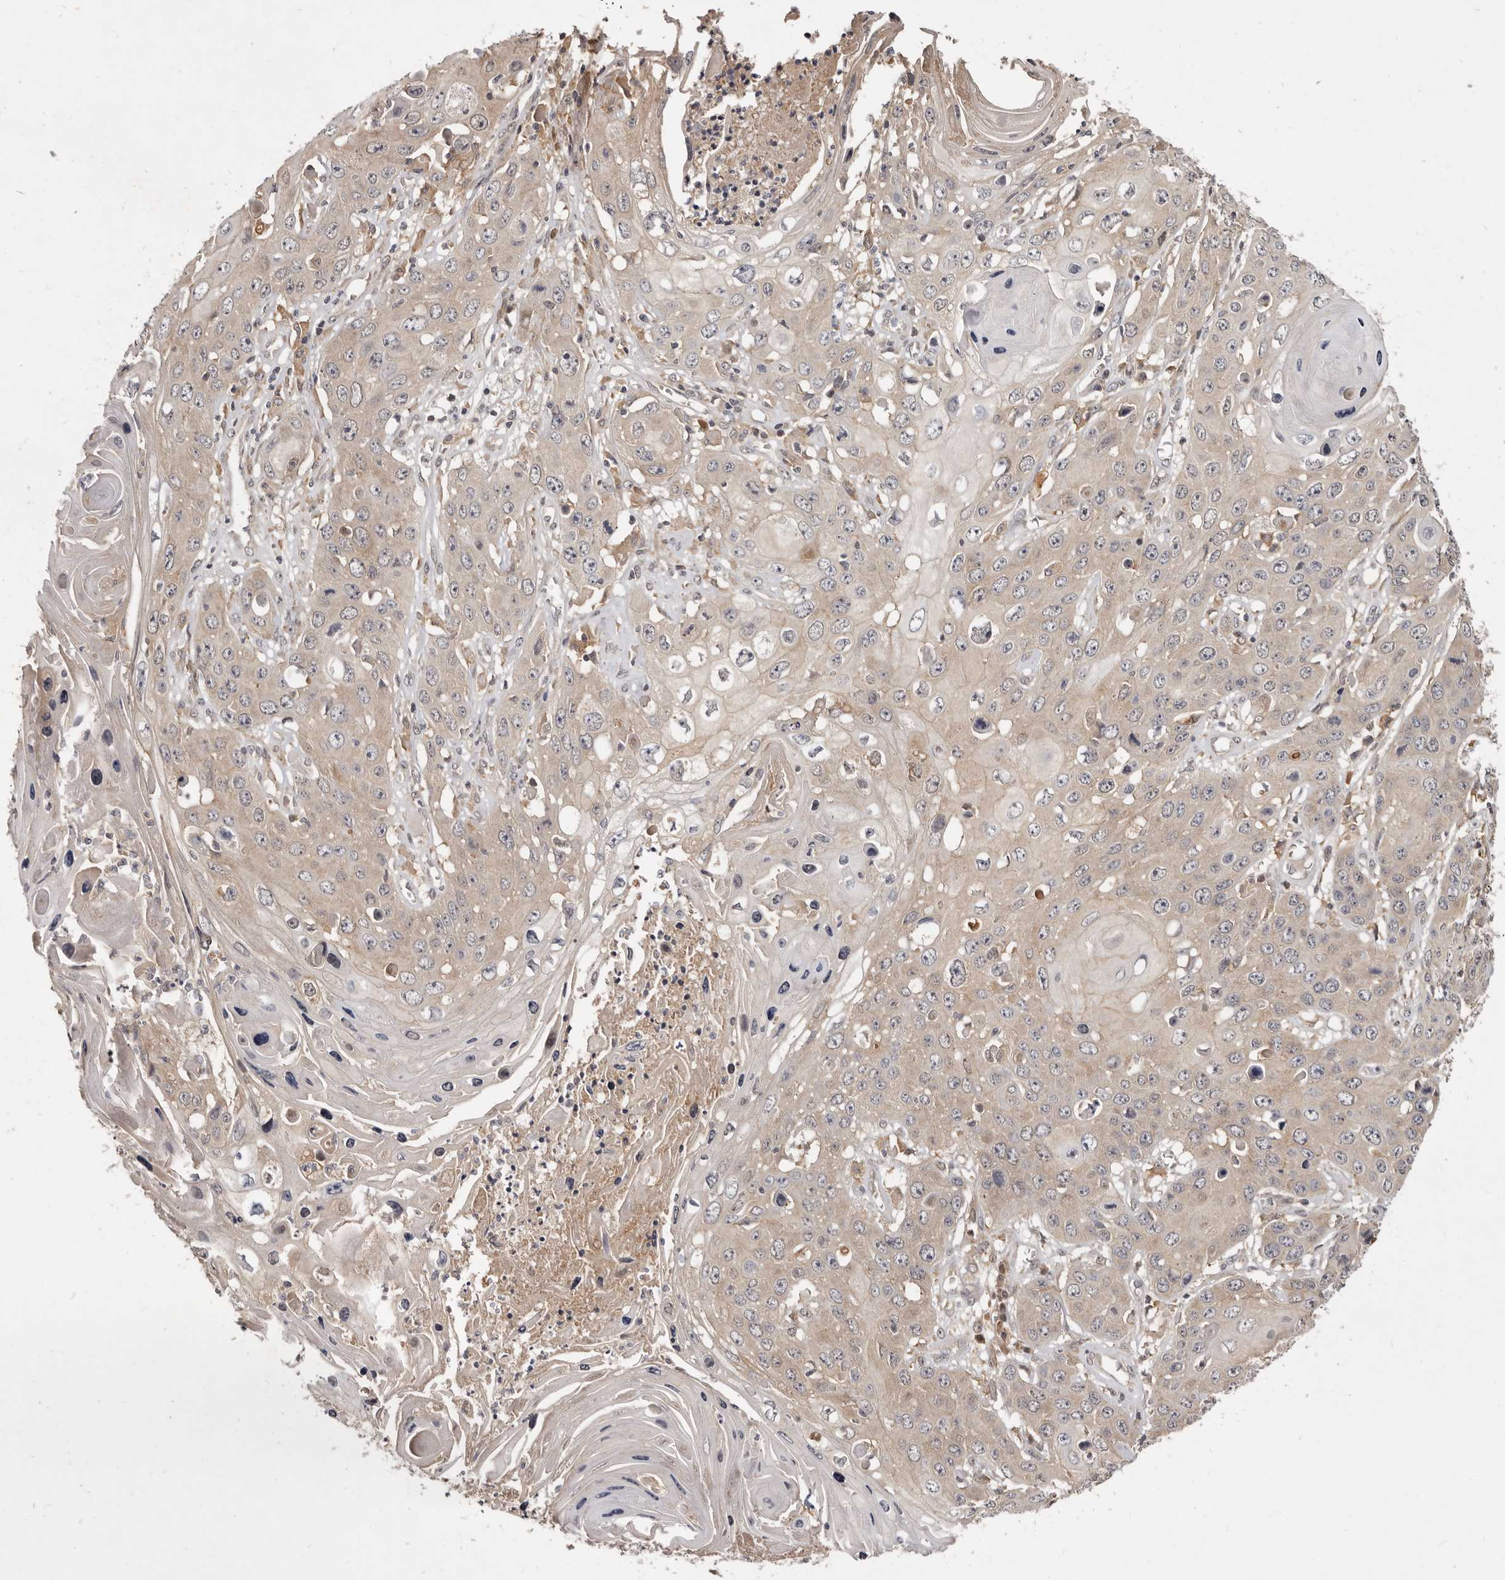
{"staining": {"intensity": "weak", "quantity": "25%-75%", "location": "cytoplasmic/membranous"}, "tissue": "skin cancer", "cell_type": "Tumor cells", "image_type": "cancer", "snomed": [{"axis": "morphology", "description": "Squamous cell carcinoma, NOS"}, {"axis": "topography", "description": "Skin"}], "caption": "Immunohistochemical staining of human skin squamous cell carcinoma displays low levels of weak cytoplasmic/membranous positivity in about 25%-75% of tumor cells. (DAB (3,3'-diaminobenzidine) IHC with brightfield microscopy, high magnification).", "gene": "INAVA", "patient": {"sex": "male", "age": 55}}